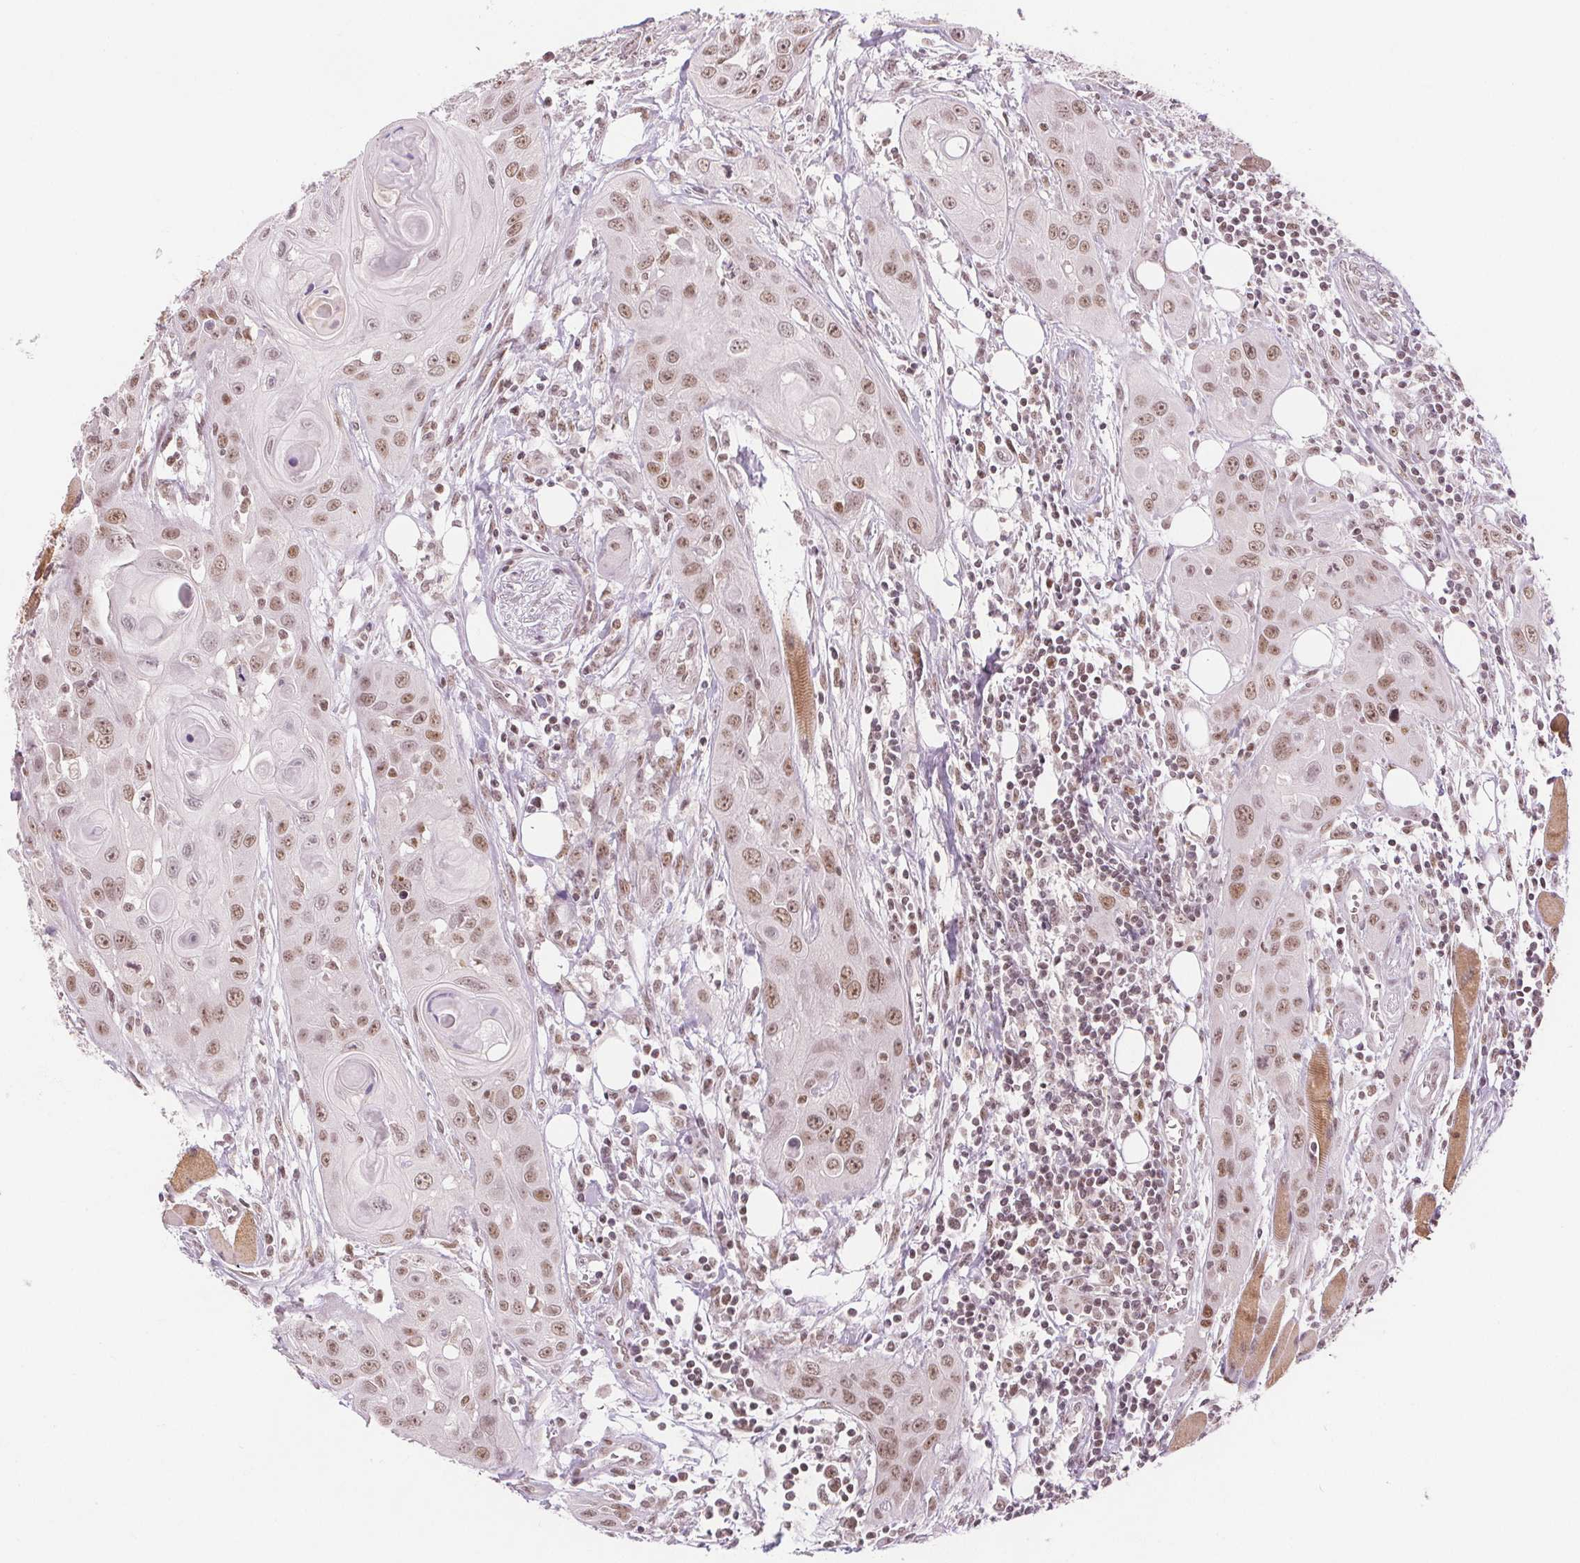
{"staining": {"intensity": "moderate", "quantity": ">75%", "location": "nuclear"}, "tissue": "head and neck cancer", "cell_type": "Tumor cells", "image_type": "cancer", "snomed": [{"axis": "morphology", "description": "Squamous cell carcinoma, NOS"}, {"axis": "topography", "description": "Oral tissue"}, {"axis": "topography", "description": "Head-Neck"}], "caption": "IHC image of human head and neck squamous cell carcinoma stained for a protein (brown), which shows medium levels of moderate nuclear positivity in approximately >75% of tumor cells.", "gene": "DEK", "patient": {"sex": "male", "age": 58}}